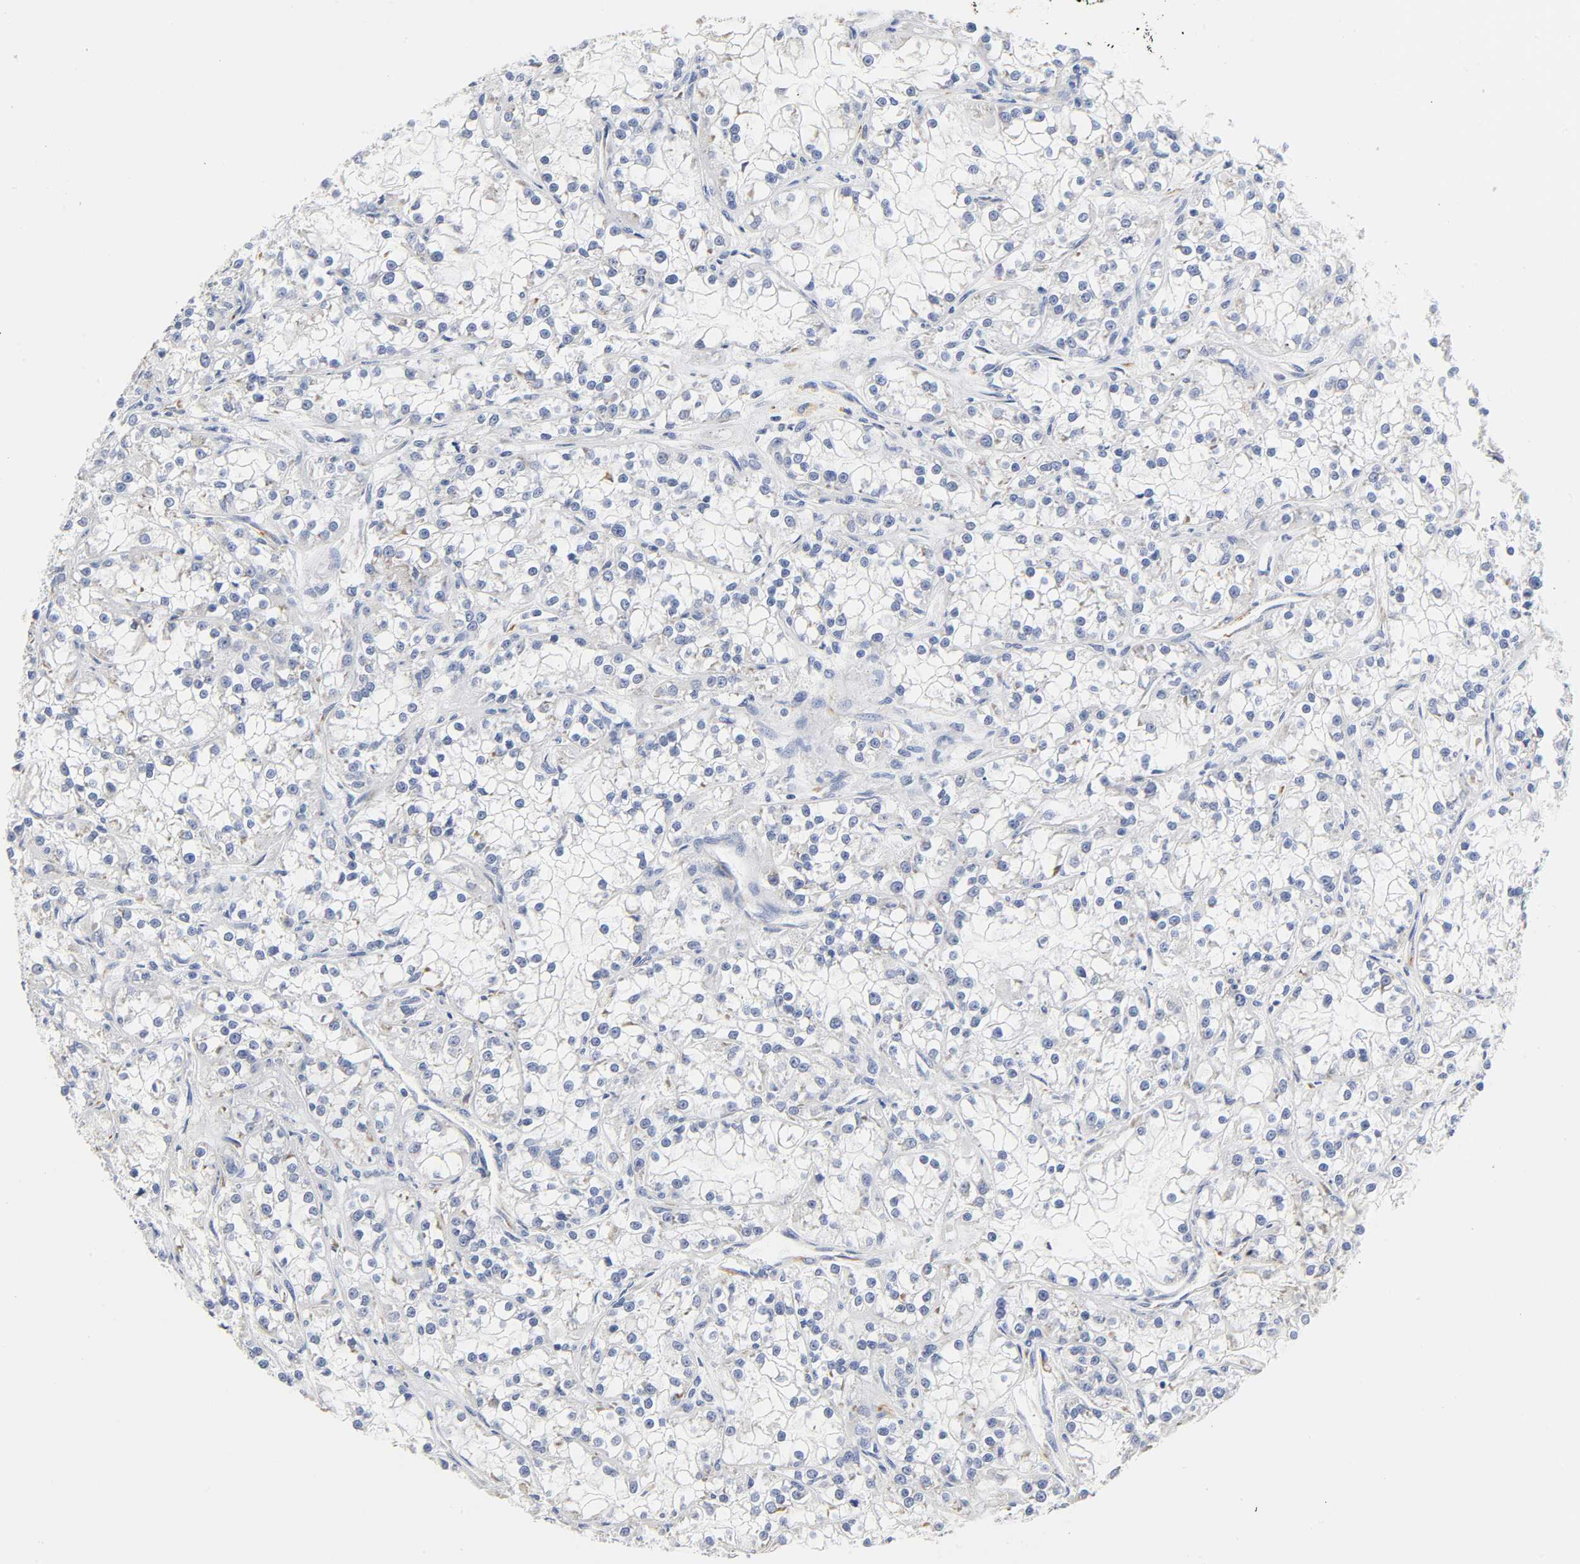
{"staining": {"intensity": "negative", "quantity": "none", "location": "none"}, "tissue": "renal cancer", "cell_type": "Tumor cells", "image_type": "cancer", "snomed": [{"axis": "morphology", "description": "Adenocarcinoma, NOS"}, {"axis": "topography", "description": "Kidney"}], "caption": "This is an immunohistochemistry histopathology image of renal cancer (adenocarcinoma). There is no positivity in tumor cells.", "gene": "REL", "patient": {"sex": "female", "age": 52}}